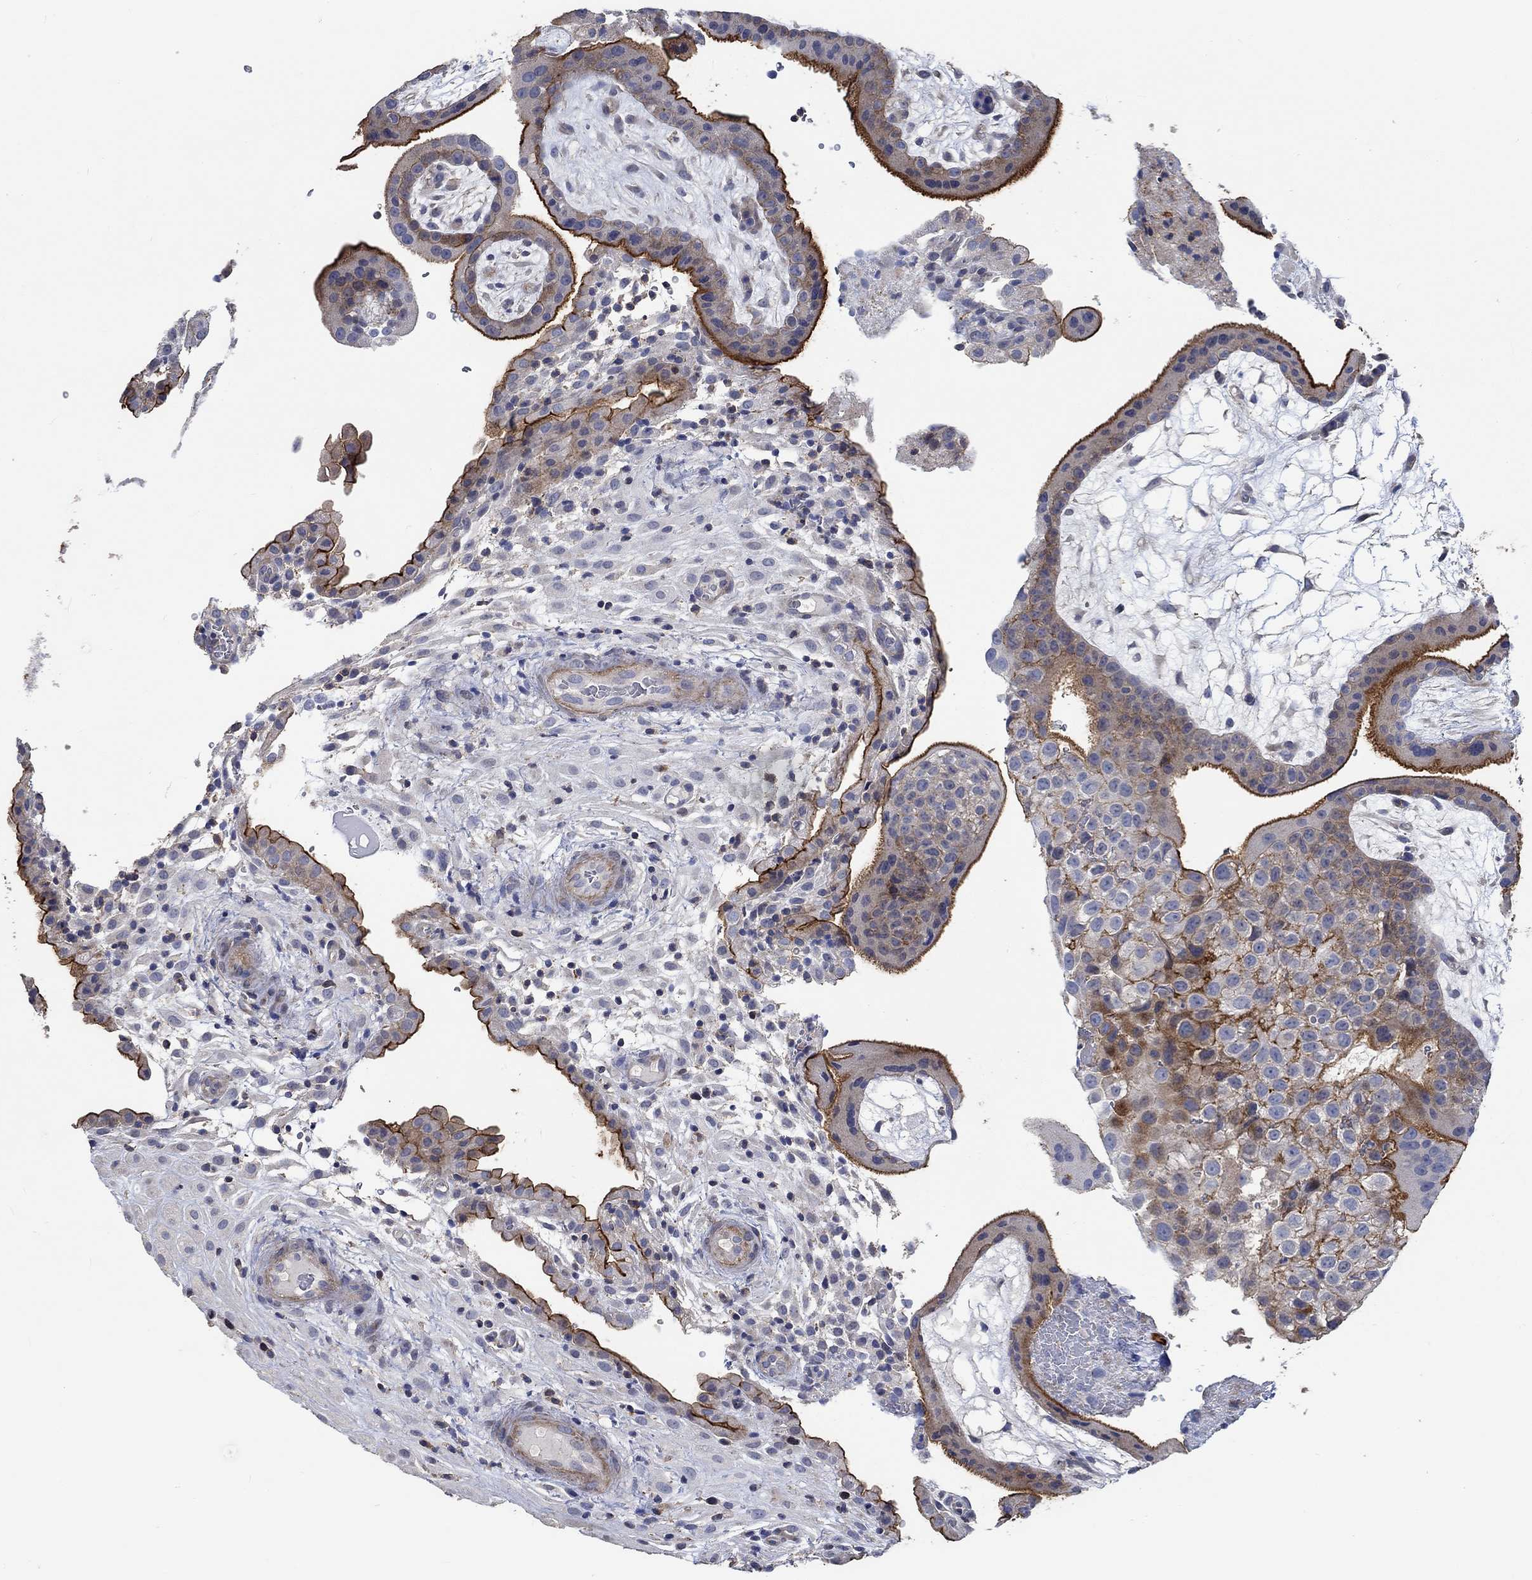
{"staining": {"intensity": "negative", "quantity": "none", "location": "none"}, "tissue": "placenta", "cell_type": "Decidual cells", "image_type": "normal", "snomed": [{"axis": "morphology", "description": "Normal tissue, NOS"}, {"axis": "topography", "description": "Placenta"}], "caption": "High magnification brightfield microscopy of normal placenta stained with DAB (brown) and counterstained with hematoxylin (blue): decidual cells show no significant staining.", "gene": "TNFAIP8L3", "patient": {"sex": "female", "age": 19}}